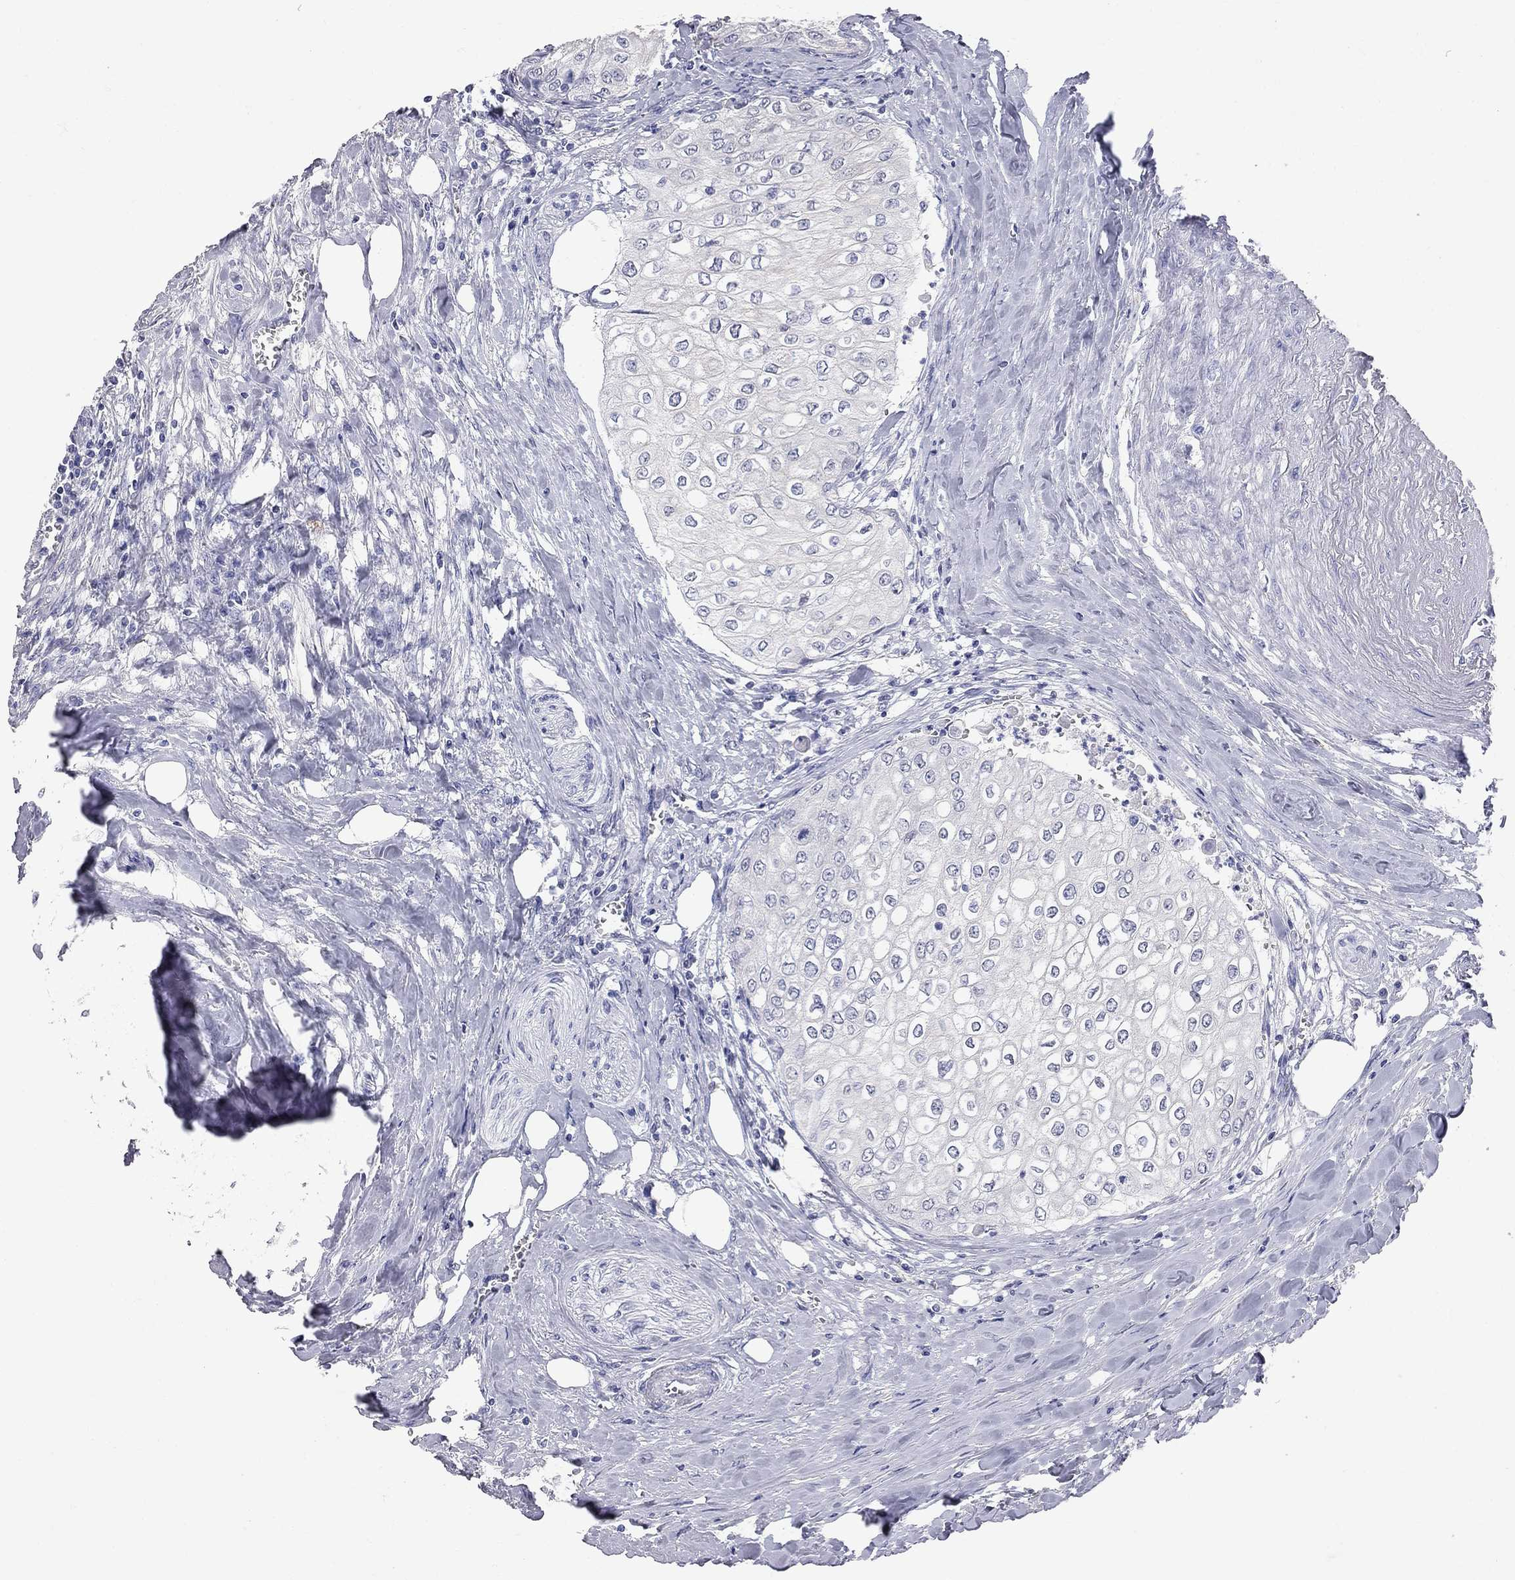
{"staining": {"intensity": "negative", "quantity": "none", "location": "none"}, "tissue": "urothelial cancer", "cell_type": "Tumor cells", "image_type": "cancer", "snomed": [{"axis": "morphology", "description": "Urothelial carcinoma, High grade"}, {"axis": "topography", "description": "Urinary bladder"}], "caption": "Tumor cells show no significant protein staining in urothelial cancer.", "gene": "FAM221B", "patient": {"sex": "male", "age": 62}}